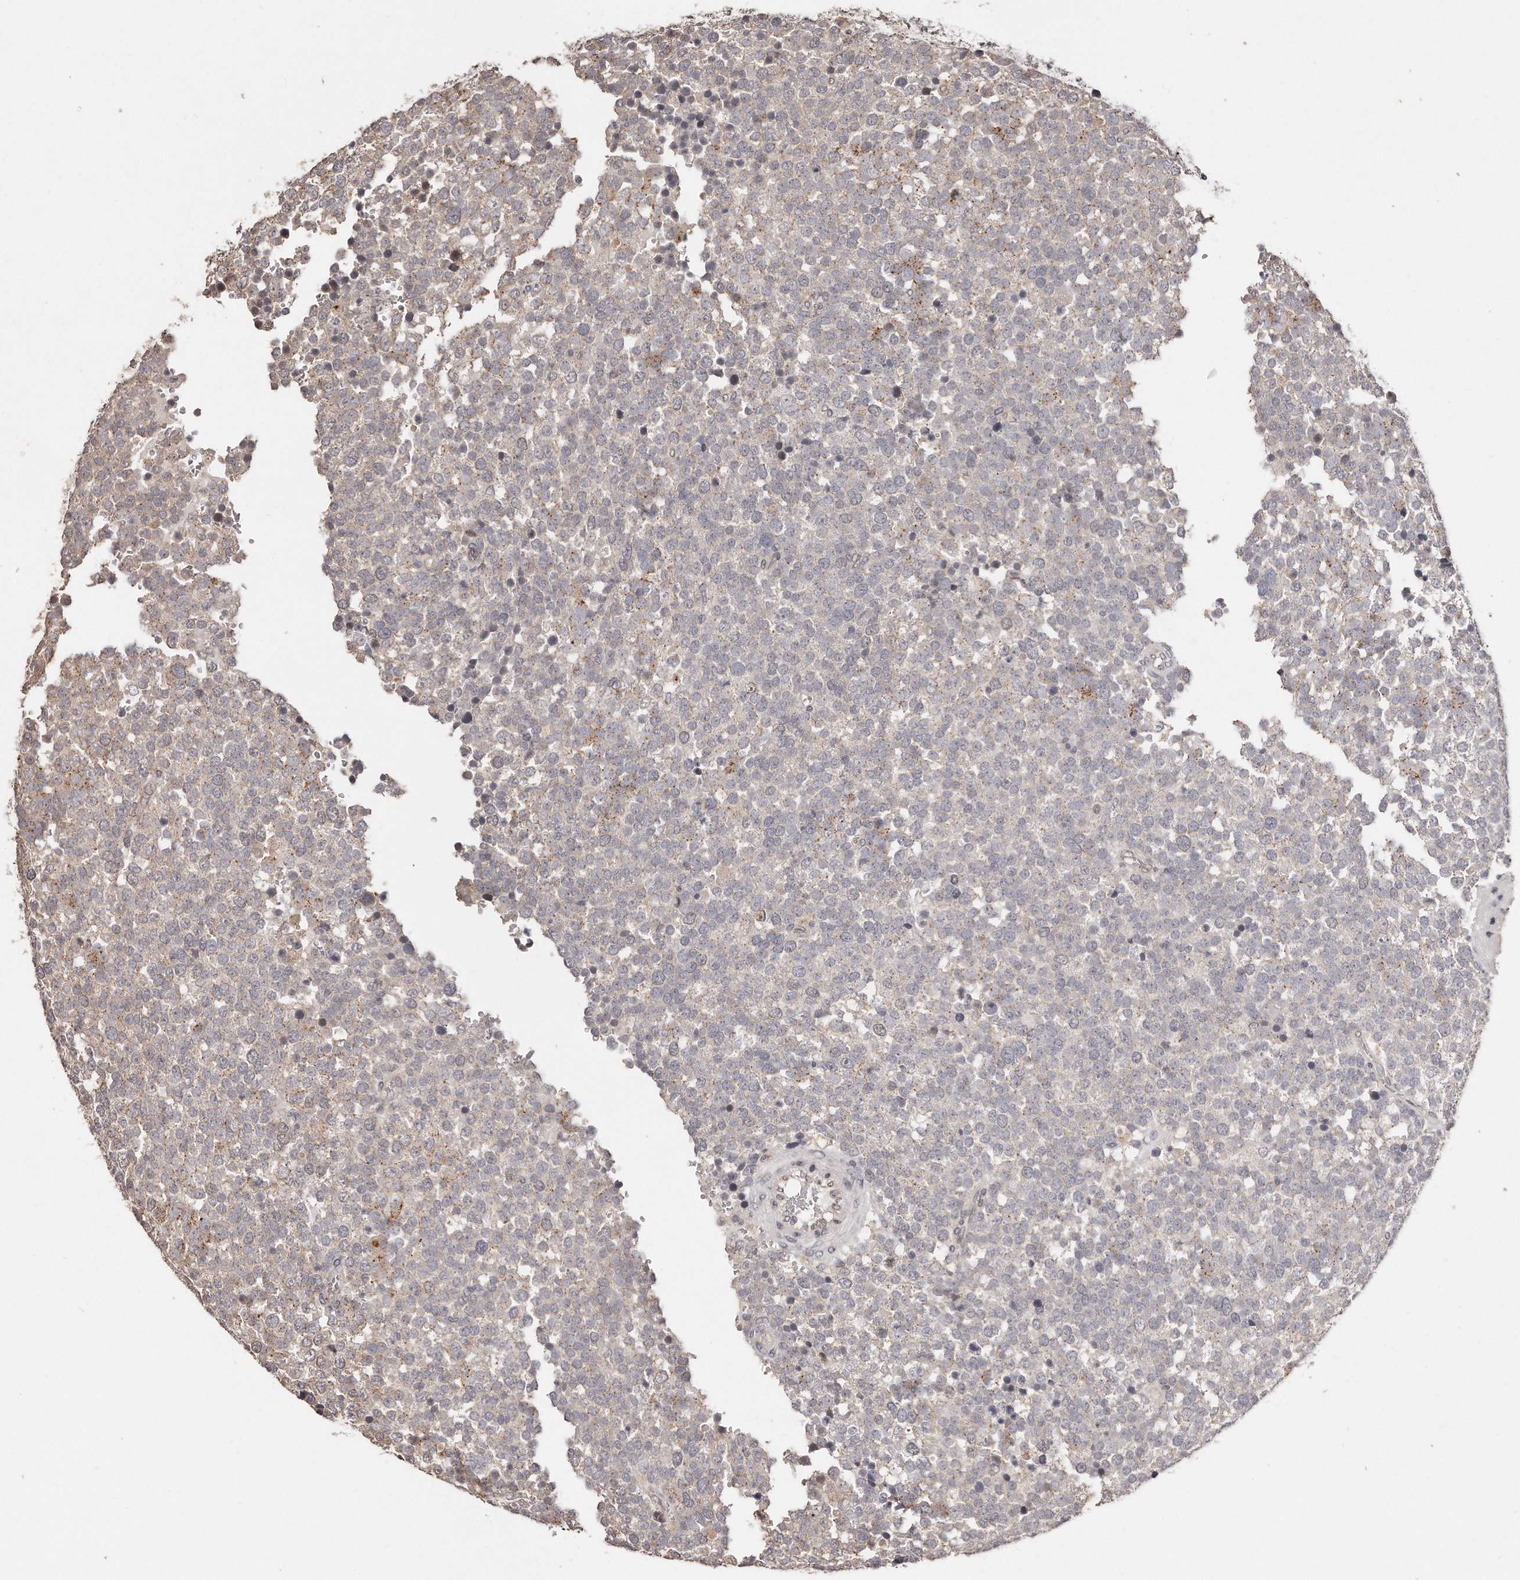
{"staining": {"intensity": "negative", "quantity": "none", "location": "none"}, "tissue": "testis cancer", "cell_type": "Tumor cells", "image_type": "cancer", "snomed": [{"axis": "morphology", "description": "Seminoma, NOS"}, {"axis": "topography", "description": "Testis"}], "caption": "DAB (3,3'-diaminobenzidine) immunohistochemical staining of seminoma (testis) shows no significant positivity in tumor cells.", "gene": "HASPIN", "patient": {"sex": "male", "age": 71}}